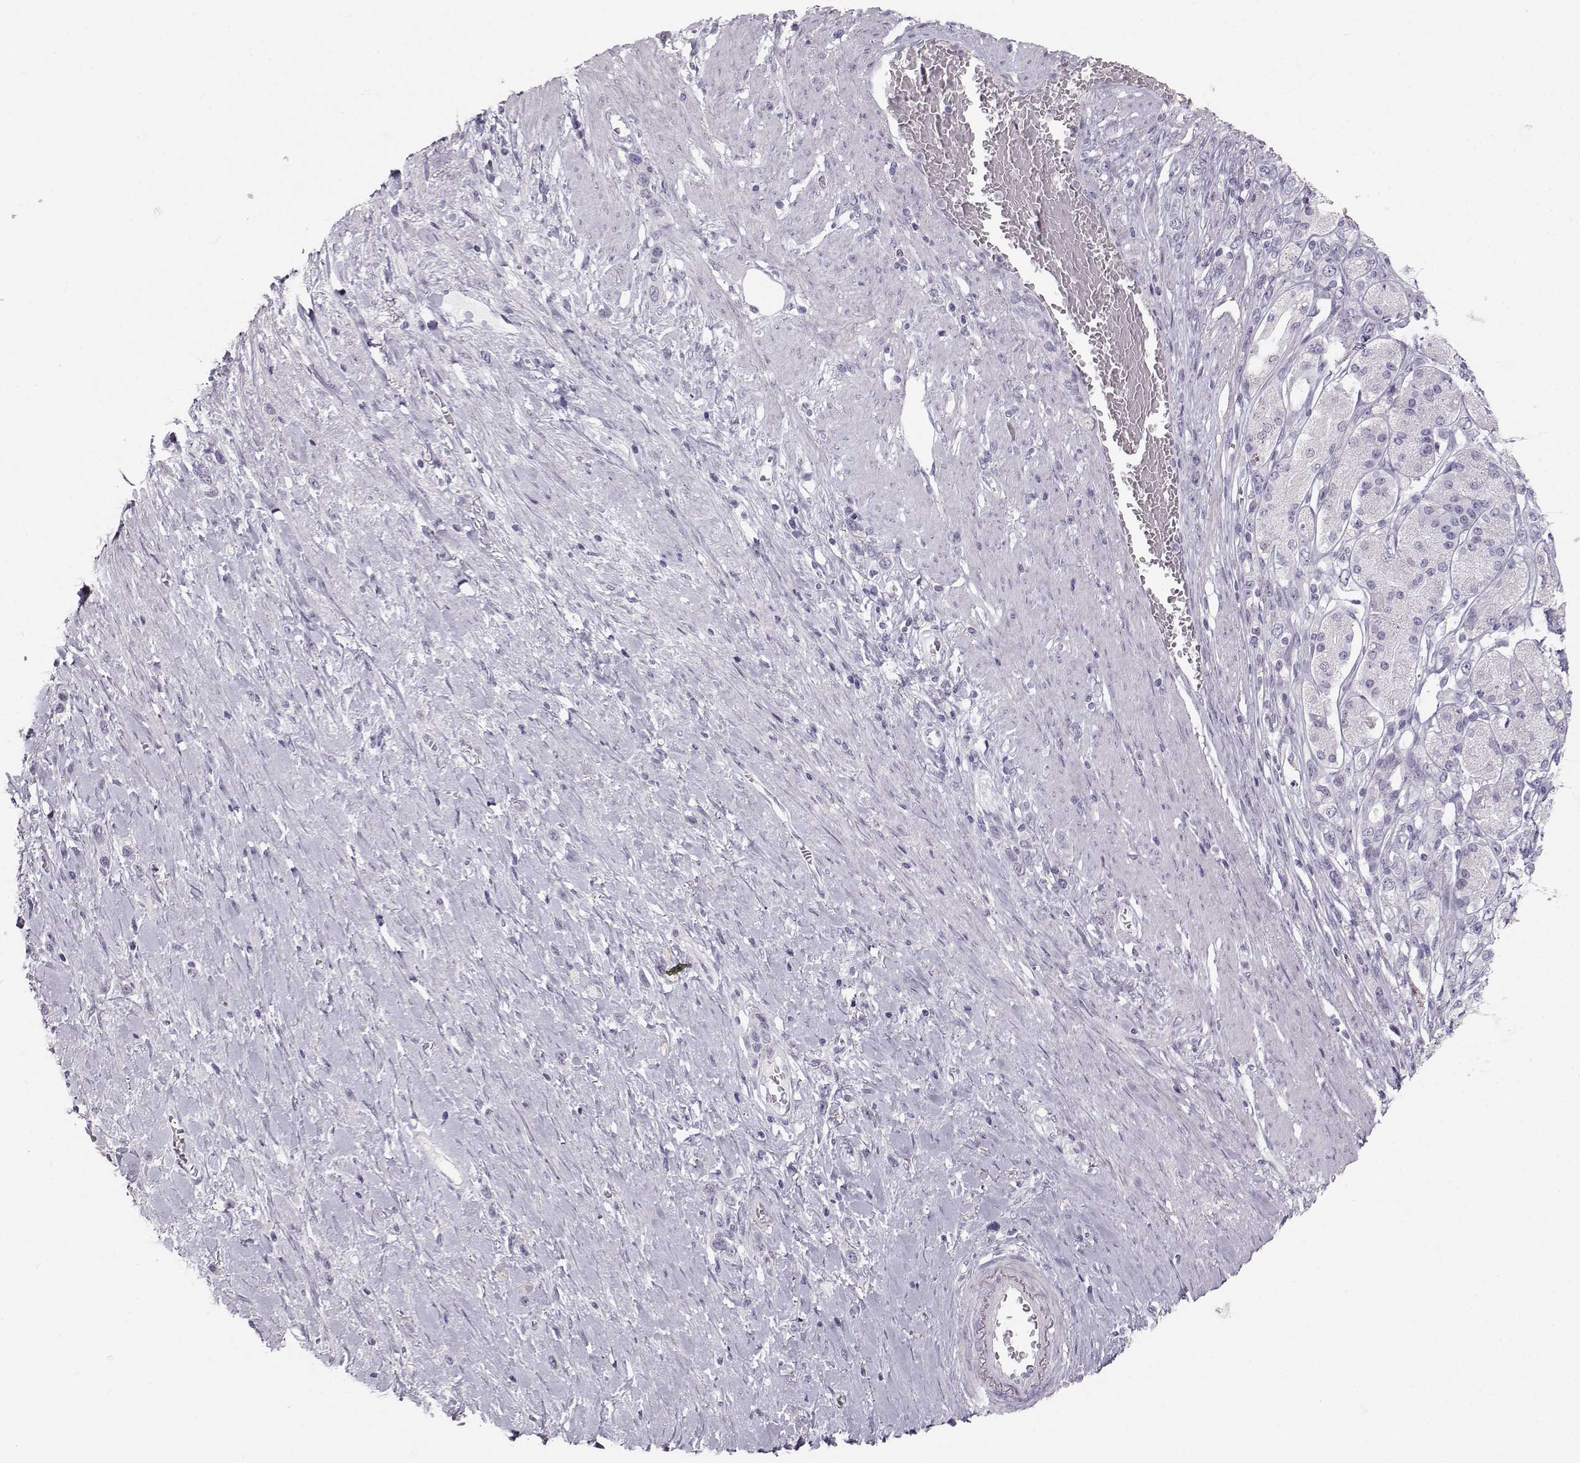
{"staining": {"intensity": "negative", "quantity": "none", "location": "none"}, "tissue": "stomach cancer", "cell_type": "Tumor cells", "image_type": "cancer", "snomed": [{"axis": "morphology", "description": "Normal tissue, NOS"}, {"axis": "morphology", "description": "Adenocarcinoma, NOS"}, {"axis": "morphology", "description": "Adenocarcinoma, High grade"}, {"axis": "topography", "description": "Stomach, upper"}, {"axis": "topography", "description": "Stomach"}], "caption": "There is no significant staining in tumor cells of adenocarcinoma (stomach).", "gene": "CASR", "patient": {"sex": "female", "age": 65}}